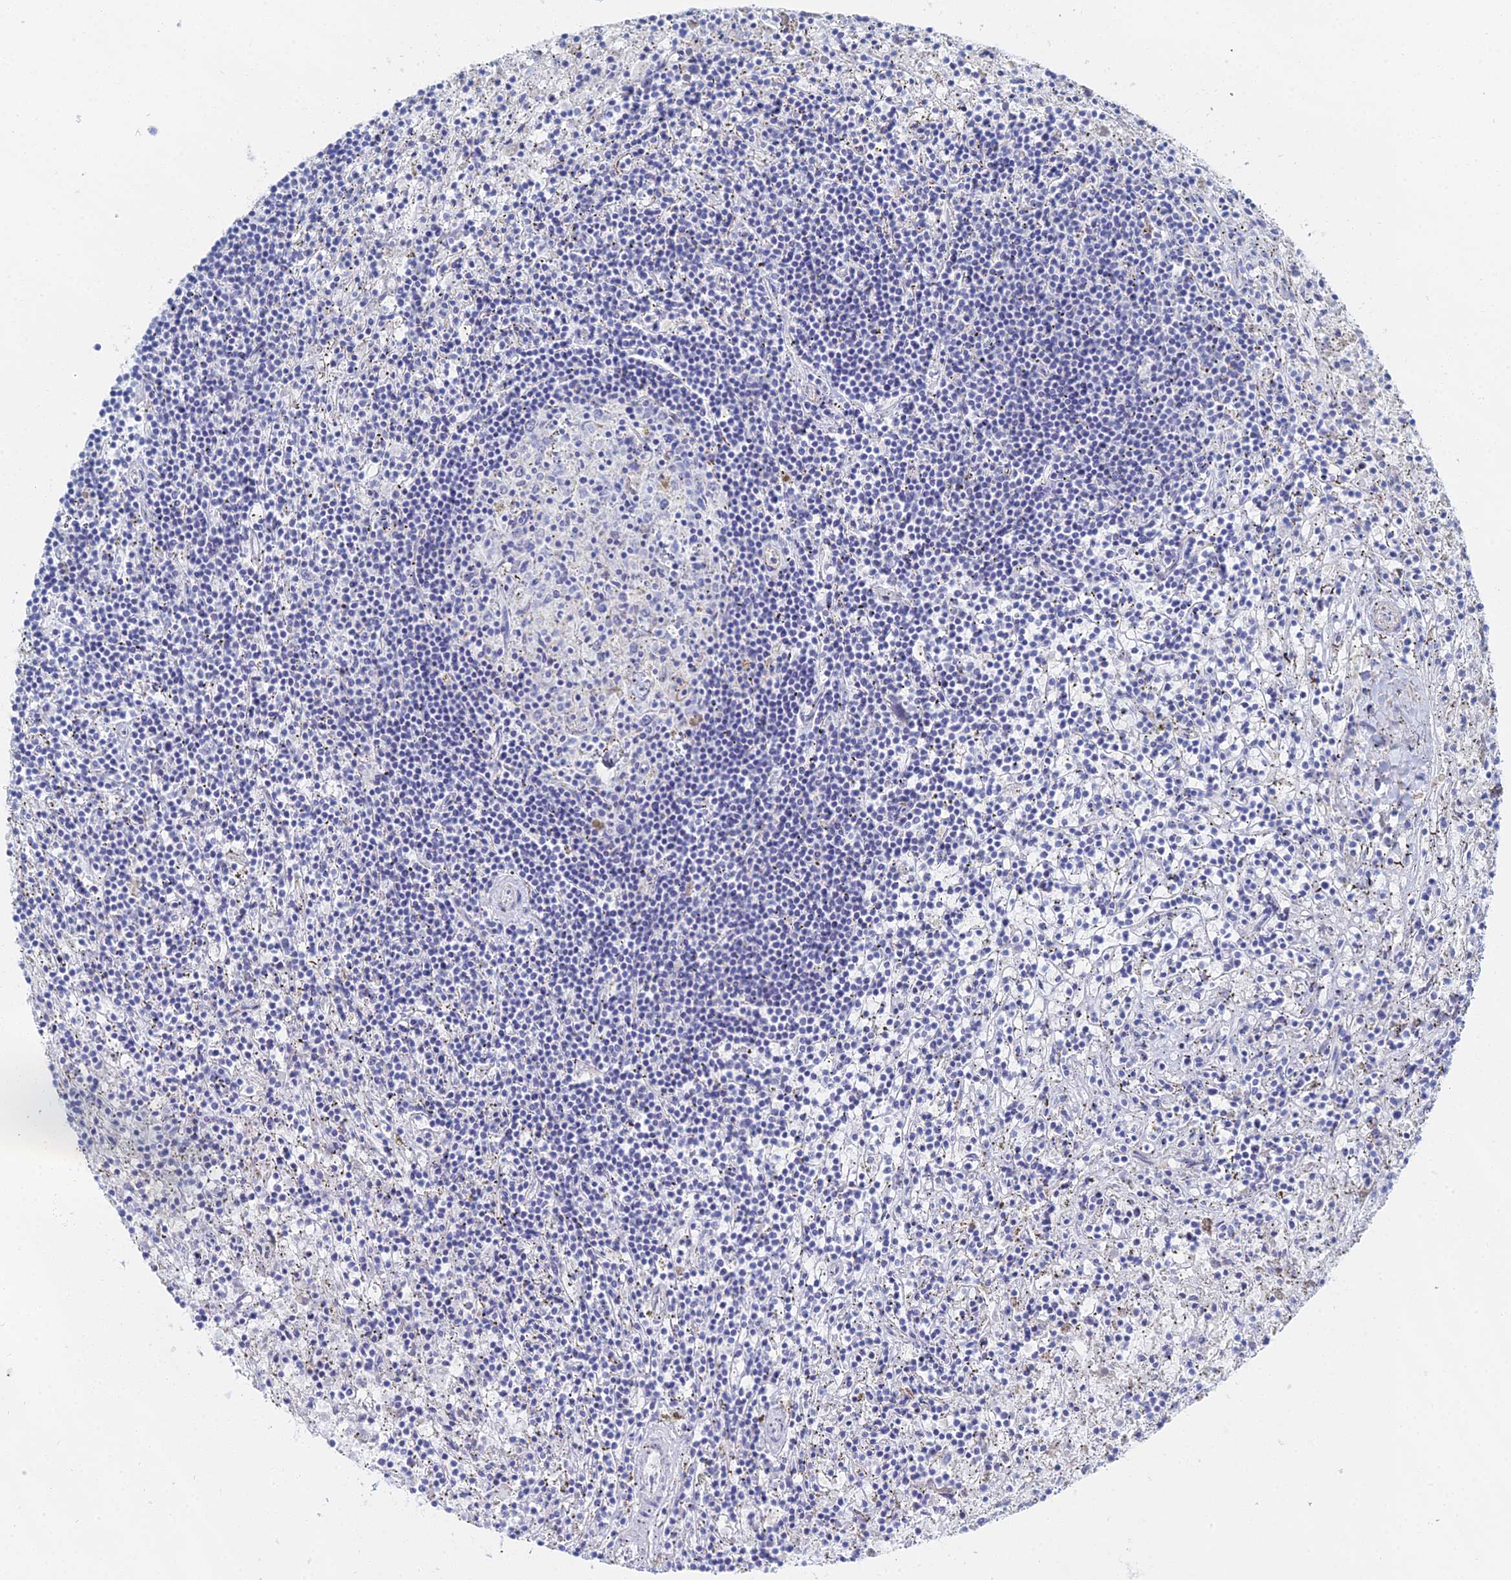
{"staining": {"intensity": "negative", "quantity": "none", "location": "none"}, "tissue": "lymphoma", "cell_type": "Tumor cells", "image_type": "cancer", "snomed": [{"axis": "morphology", "description": "Malignant lymphoma, non-Hodgkin's type, Low grade"}, {"axis": "topography", "description": "Spleen"}], "caption": "Tumor cells show no significant protein staining in malignant lymphoma, non-Hodgkin's type (low-grade).", "gene": "DHX34", "patient": {"sex": "male", "age": 76}}